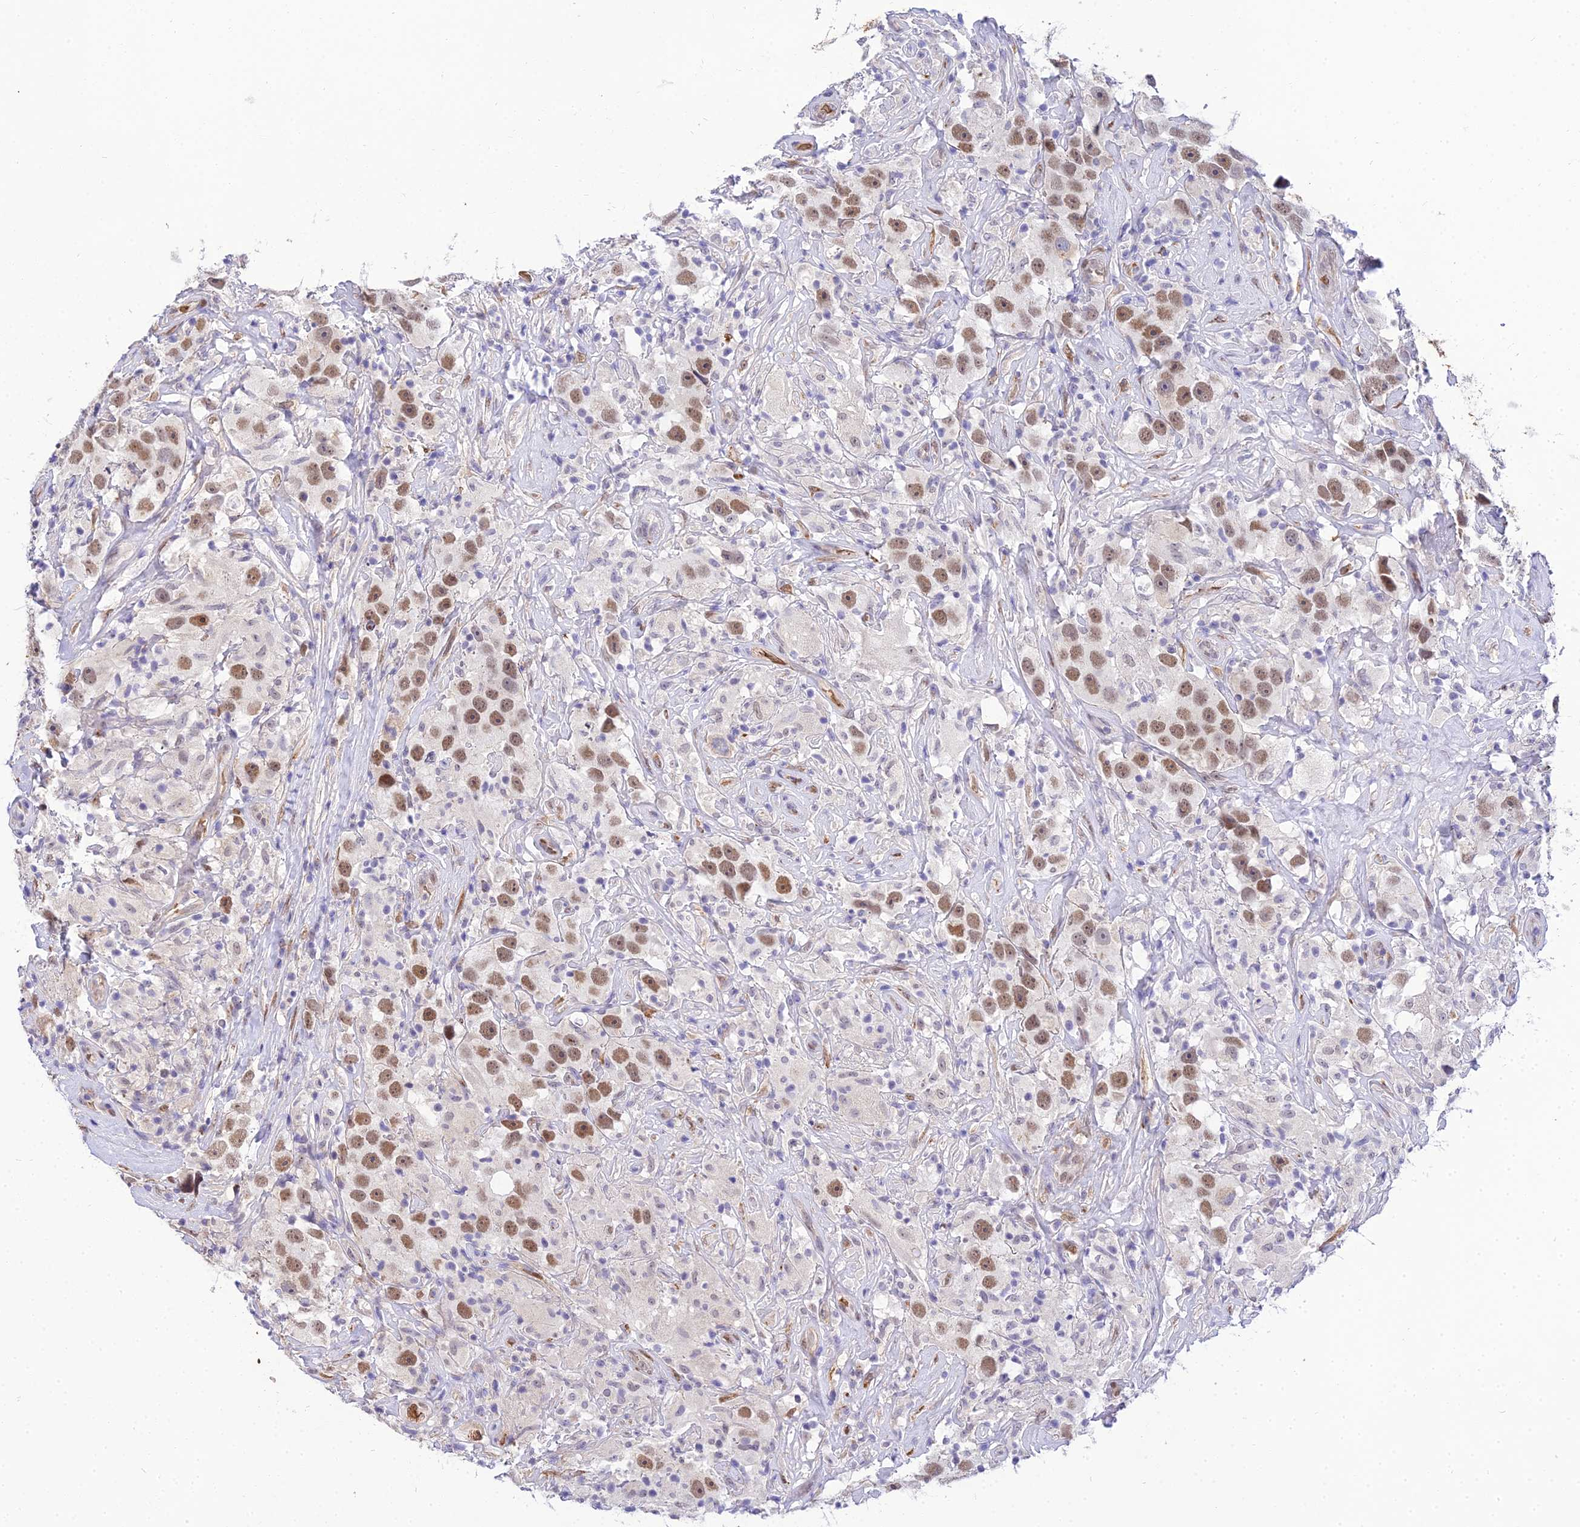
{"staining": {"intensity": "moderate", "quantity": ">75%", "location": "nuclear"}, "tissue": "testis cancer", "cell_type": "Tumor cells", "image_type": "cancer", "snomed": [{"axis": "morphology", "description": "Seminoma, NOS"}, {"axis": "topography", "description": "Testis"}], "caption": "A histopathology image showing moderate nuclear staining in approximately >75% of tumor cells in seminoma (testis), as visualized by brown immunohistochemical staining.", "gene": "BCL9", "patient": {"sex": "male", "age": 49}}